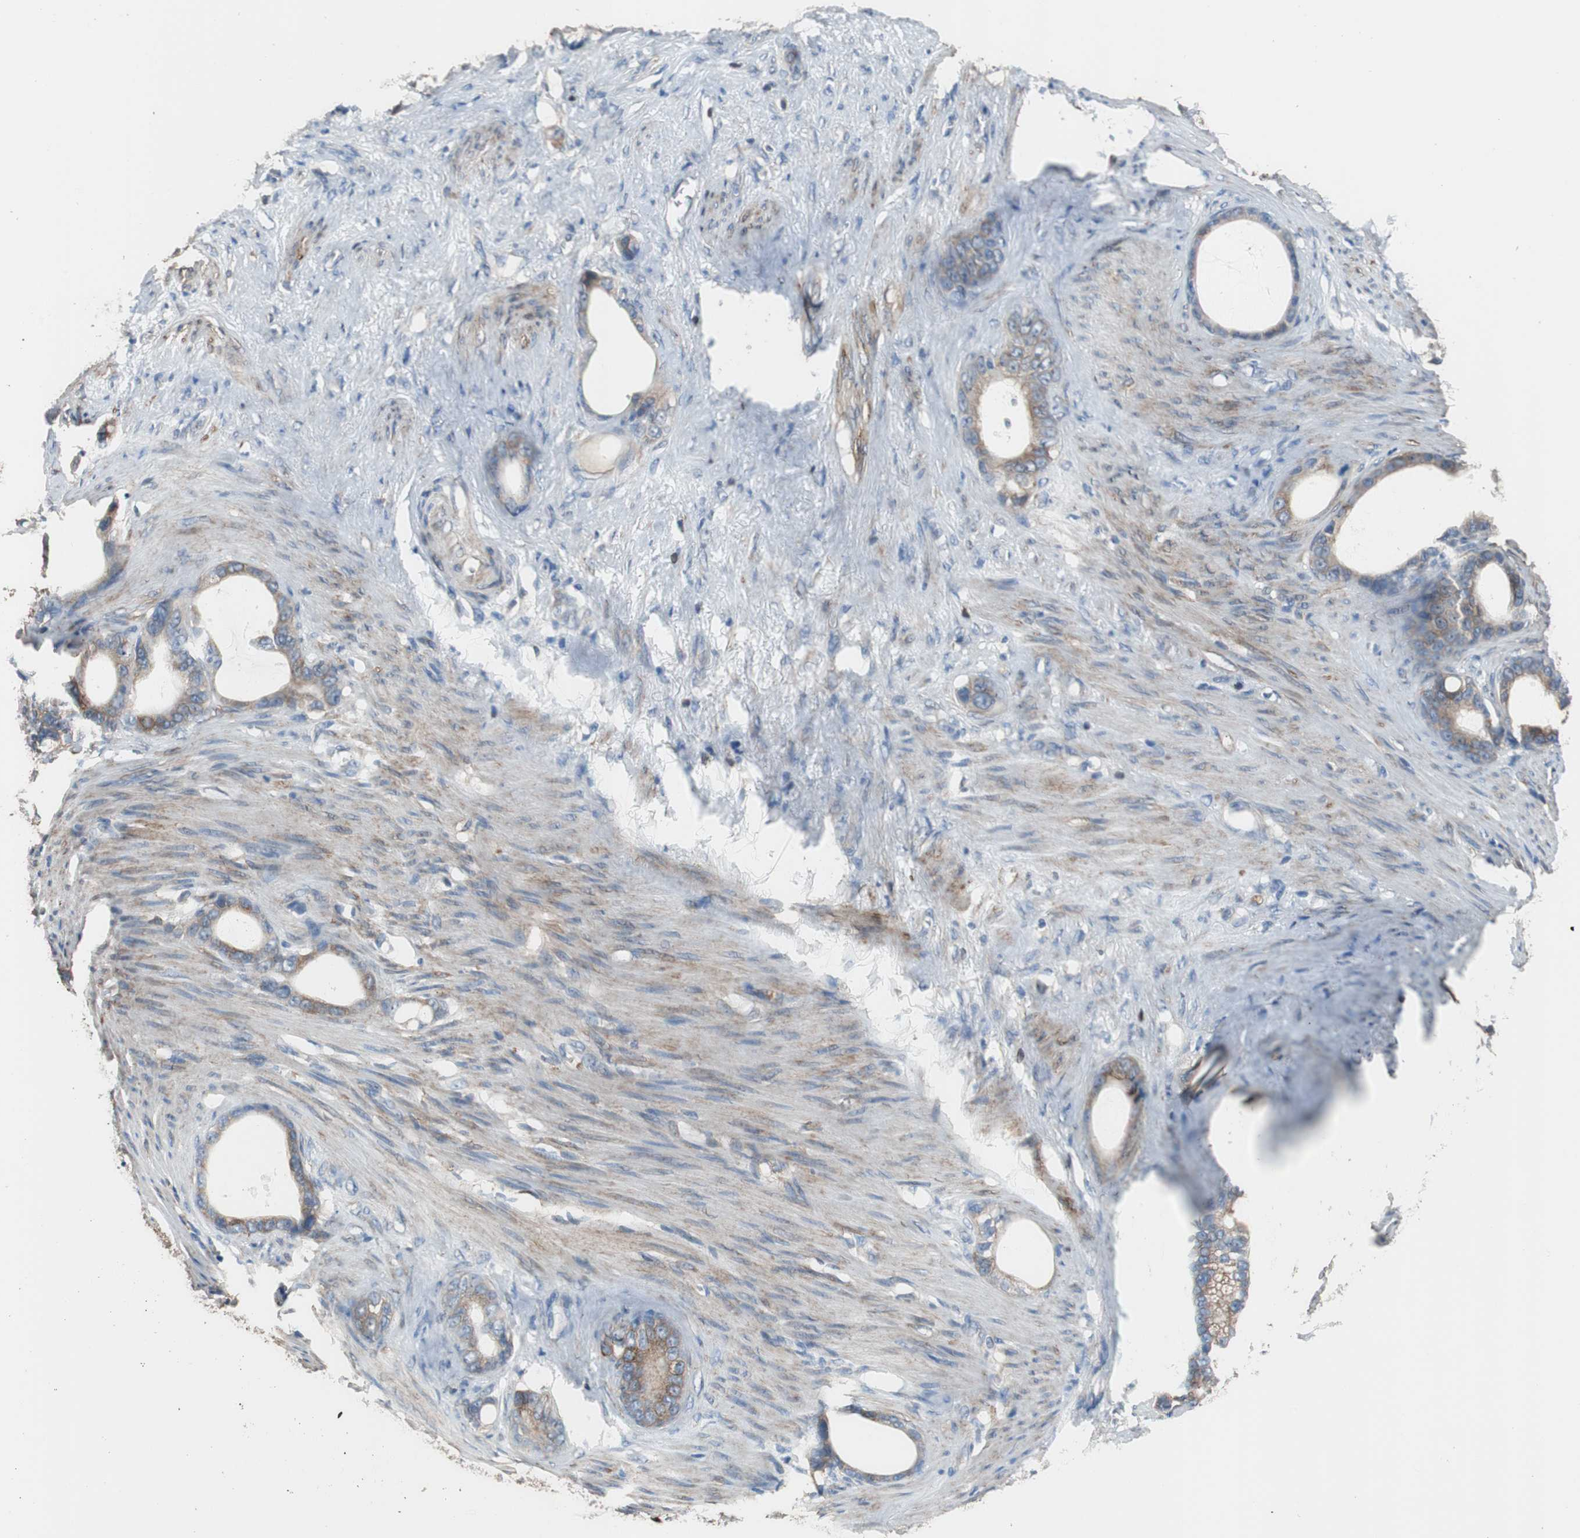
{"staining": {"intensity": "moderate", "quantity": ">75%", "location": "cytoplasmic/membranous"}, "tissue": "stomach cancer", "cell_type": "Tumor cells", "image_type": "cancer", "snomed": [{"axis": "morphology", "description": "Adenocarcinoma, NOS"}, {"axis": "topography", "description": "Stomach"}], "caption": "Protein expression analysis of stomach cancer (adenocarcinoma) exhibits moderate cytoplasmic/membranous positivity in approximately >75% of tumor cells. Nuclei are stained in blue.", "gene": "PBXIP1", "patient": {"sex": "female", "age": 75}}